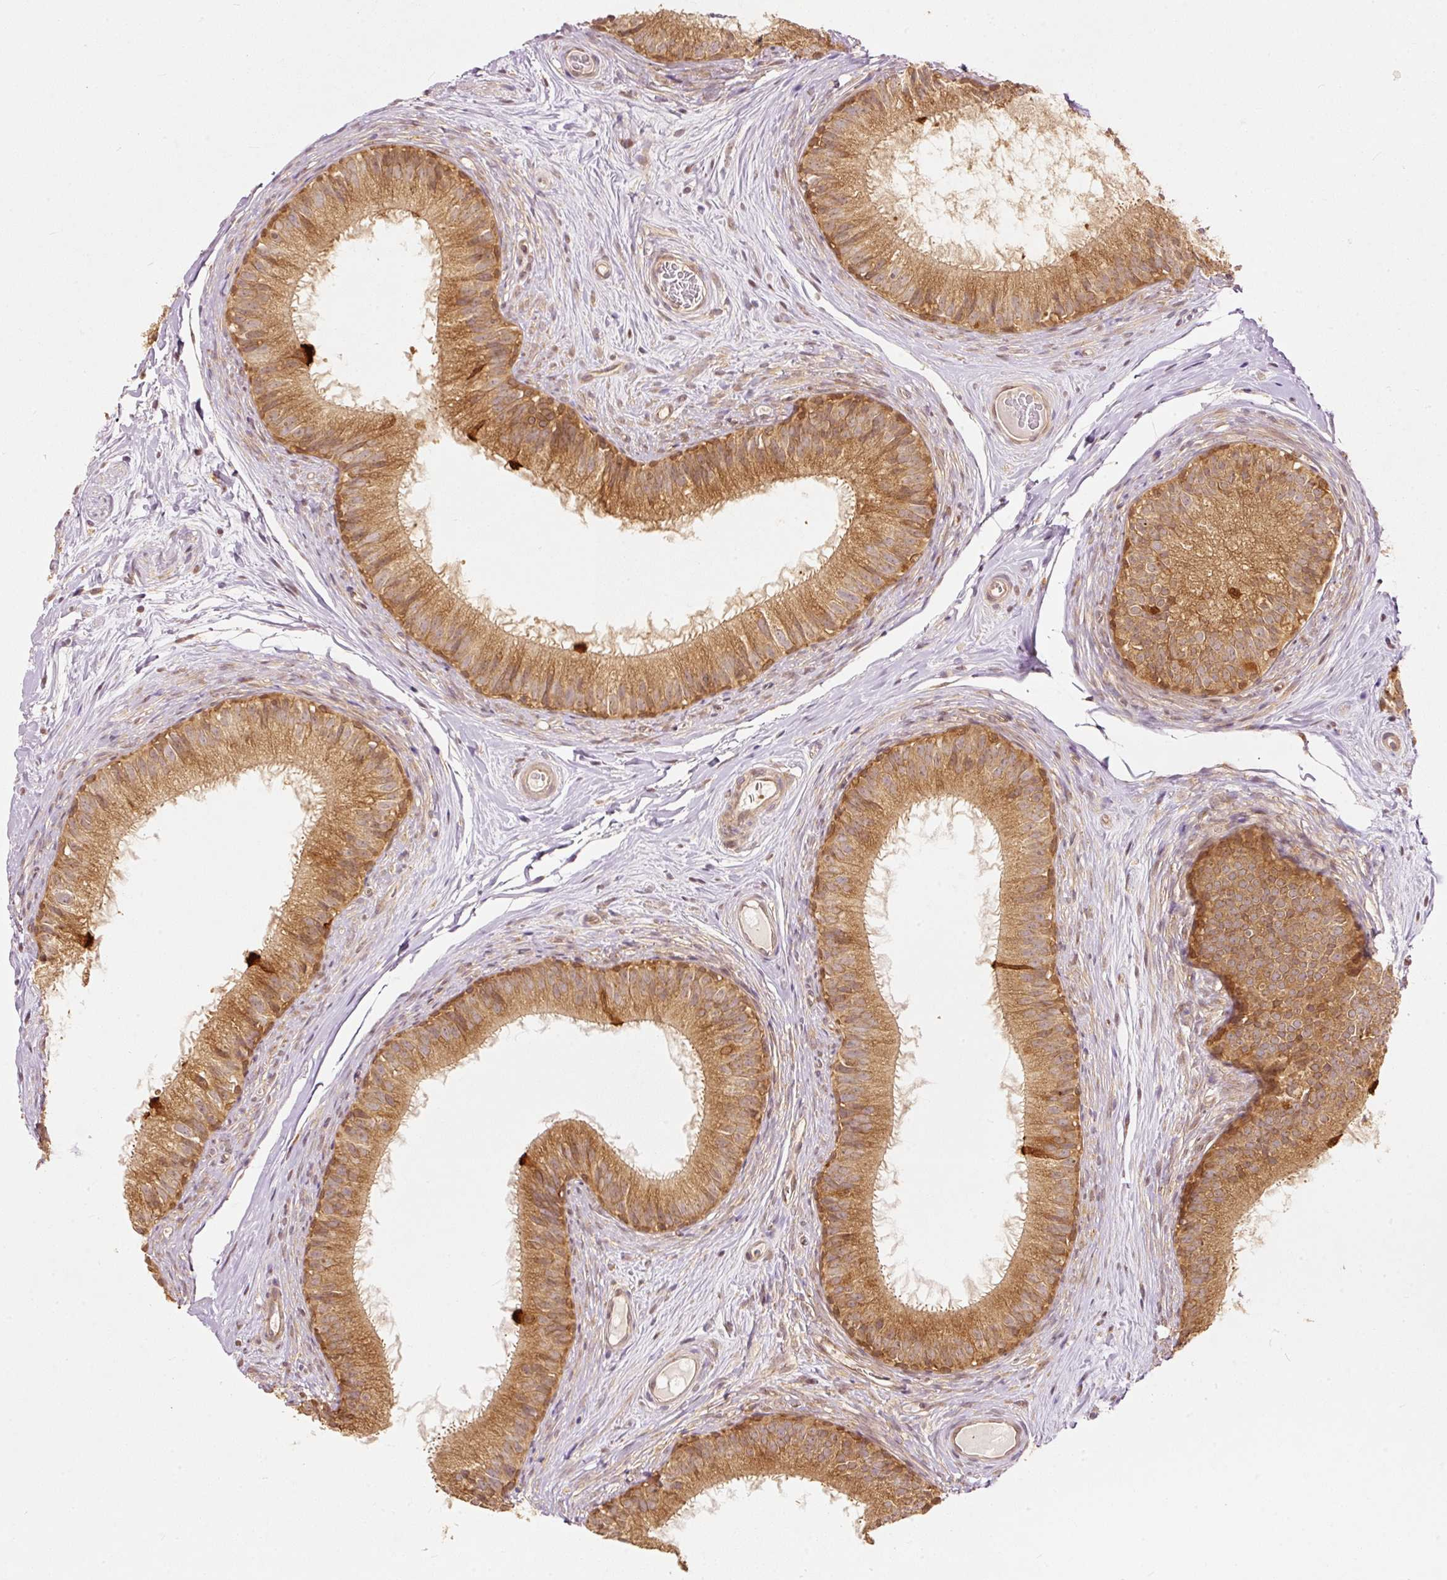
{"staining": {"intensity": "strong", "quantity": "25%-75%", "location": "cytoplasmic/membranous"}, "tissue": "epididymis", "cell_type": "Glandular cells", "image_type": "normal", "snomed": [{"axis": "morphology", "description": "Normal tissue, NOS"}, {"axis": "topography", "description": "Epididymis"}], "caption": "Protein staining of benign epididymis displays strong cytoplasmic/membranous staining in approximately 25%-75% of glandular cells.", "gene": "EIF3B", "patient": {"sex": "male", "age": 25}}